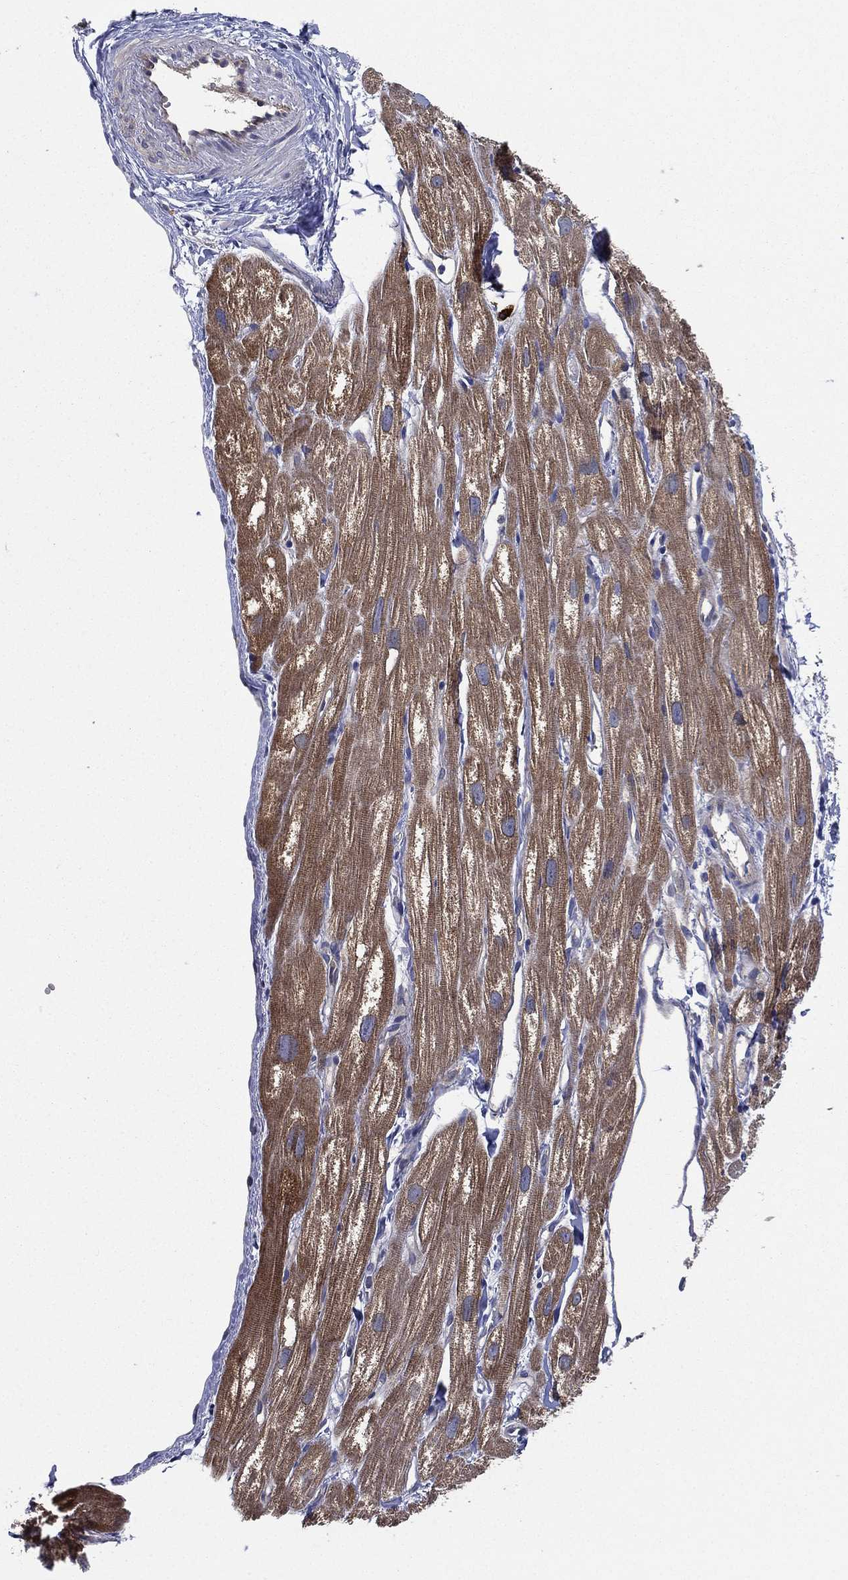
{"staining": {"intensity": "moderate", "quantity": "25%-75%", "location": "cytoplasmic/membranous"}, "tissue": "heart muscle", "cell_type": "Cardiomyocytes", "image_type": "normal", "snomed": [{"axis": "morphology", "description": "Normal tissue, NOS"}, {"axis": "topography", "description": "Heart"}], "caption": "A high-resolution image shows immunohistochemistry staining of unremarkable heart muscle, which demonstrates moderate cytoplasmic/membranous positivity in approximately 25%-75% of cardiomyocytes.", "gene": "SMPD3", "patient": {"sex": "male", "age": 58}}